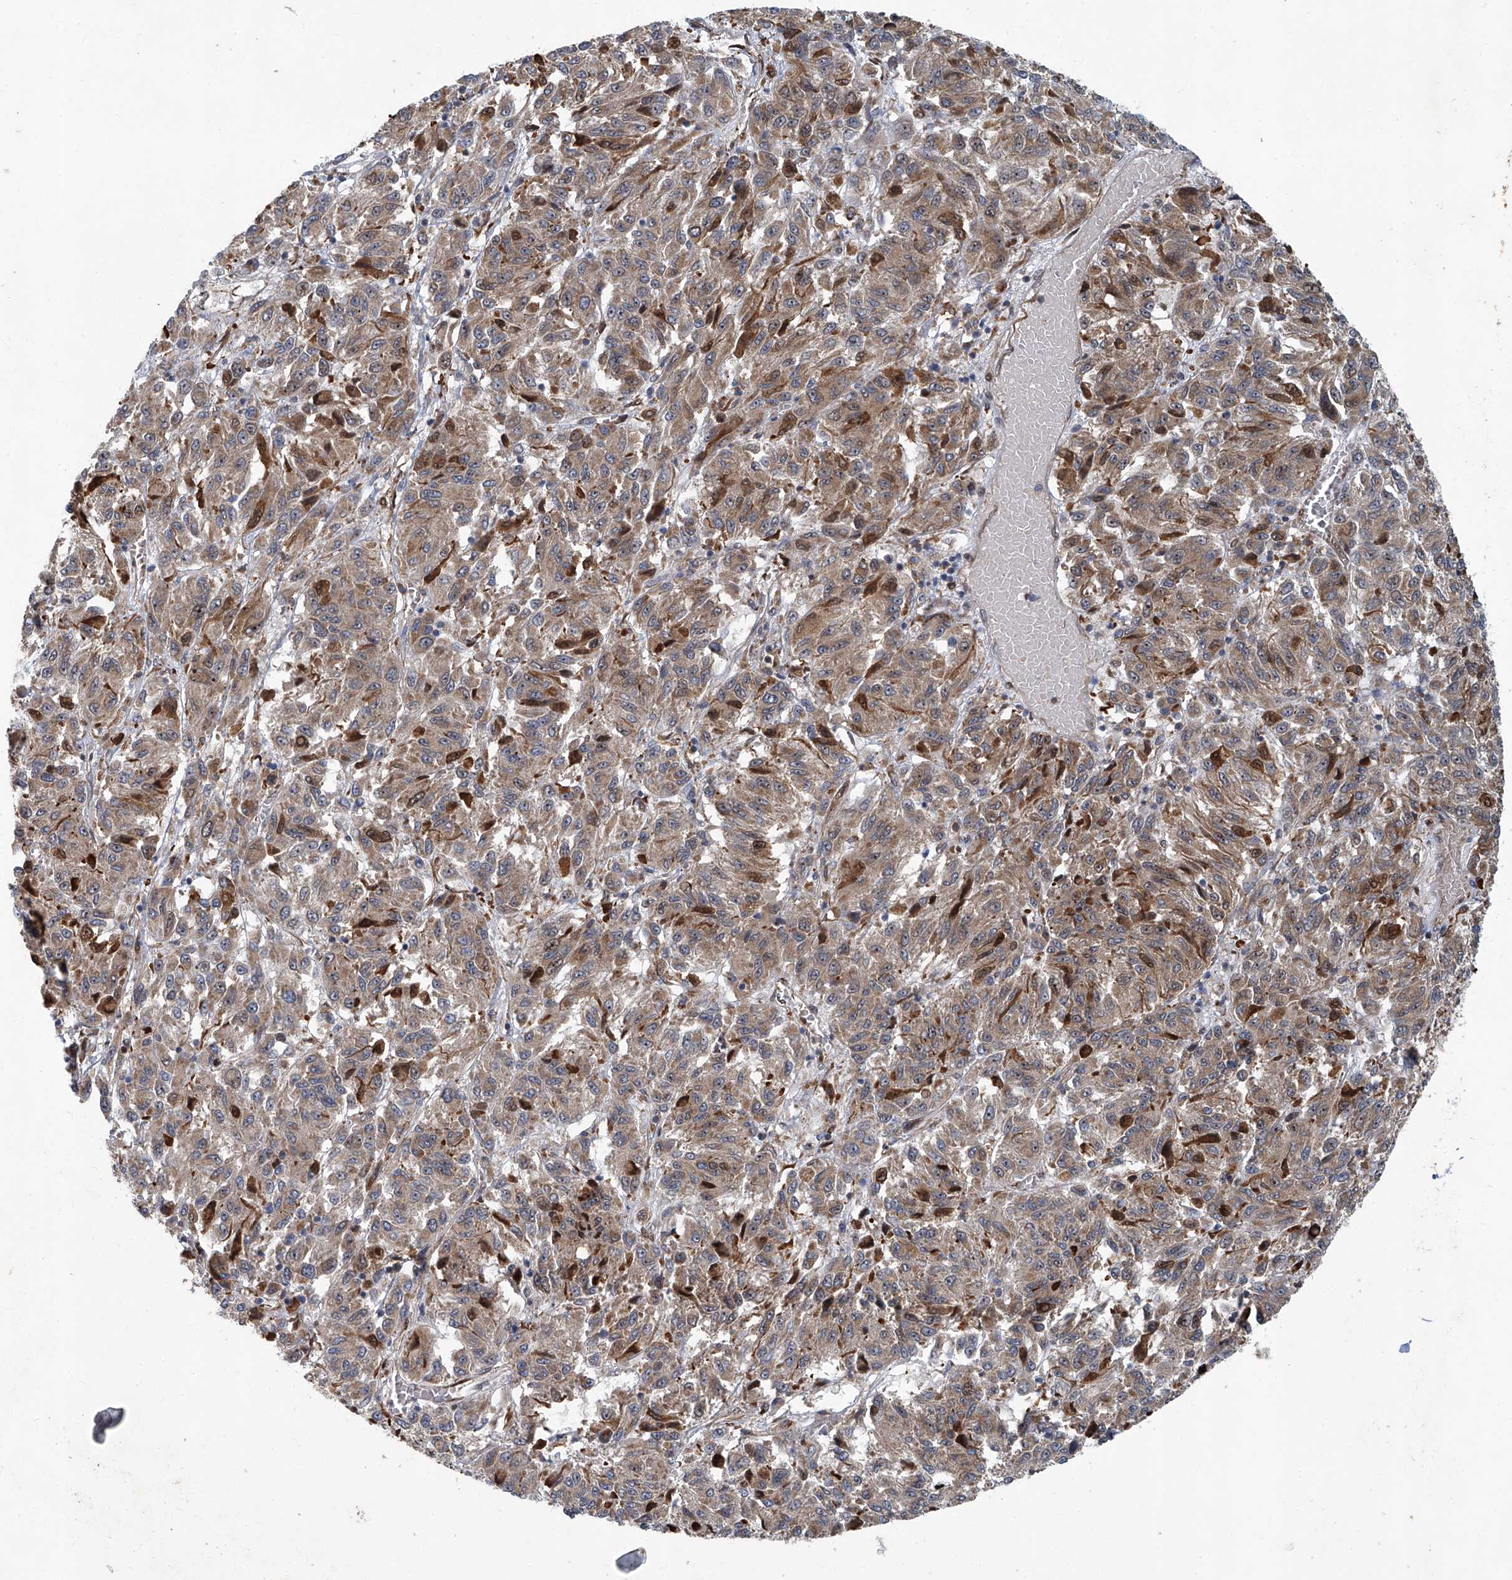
{"staining": {"intensity": "weak", "quantity": ">75%", "location": "cytoplasmic/membranous,nuclear"}, "tissue": "melanoma", "cell_type": "Tumor cells", "image_type": "cancer", "snomed": [{"axis": "morphology", "description": "Malignant melanoma, Metastatic site"}, {"axis": "topography", "description": "Lung"}], "caption": "An image of melanoma stained for a protein displays weak cytoplasmic/membranous and nuclear brown staining in tumor cells.", "gene": "GPR132", "patient": {"sex": "male", "age": 64}}